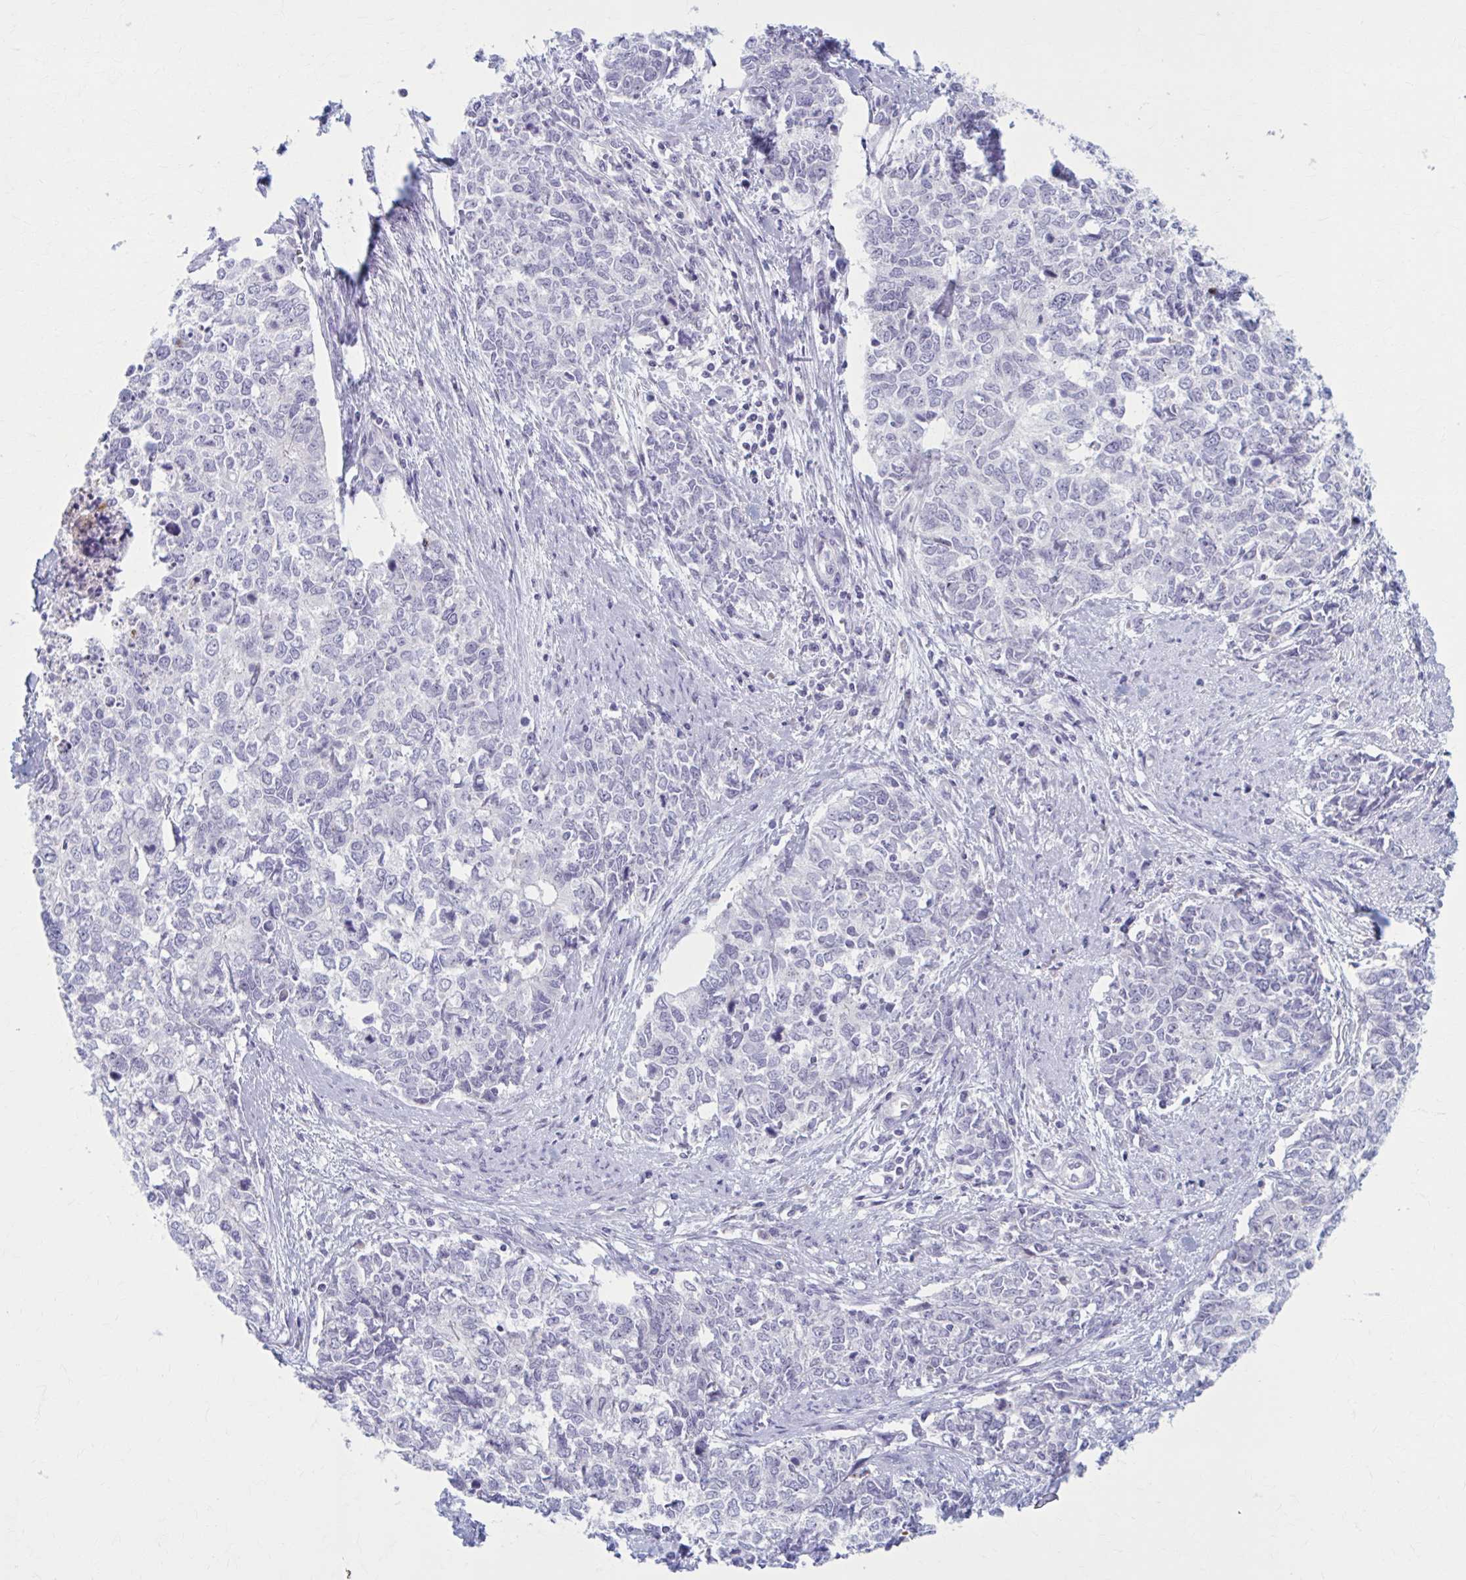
{"staining": {"intensity": "negative", "quantity": "none", "location": "none"}, "tissue": "cervical cancer", "cell_type": "Tumor cells", "image_type": "cancer", "snomed": [{"axis": "morphology", "description": "Adenocarcinoma, NOS"}, {"axis": "topography", "description": "Cervix"}], "caption": "An immunohistochemistry (IHC) photomicrograph of cervical cancer is shown. There is no staining in tumor cells of cervical cancer.", "gene": "CCDC105", "patient": {"sex": "female", "age": 63}}